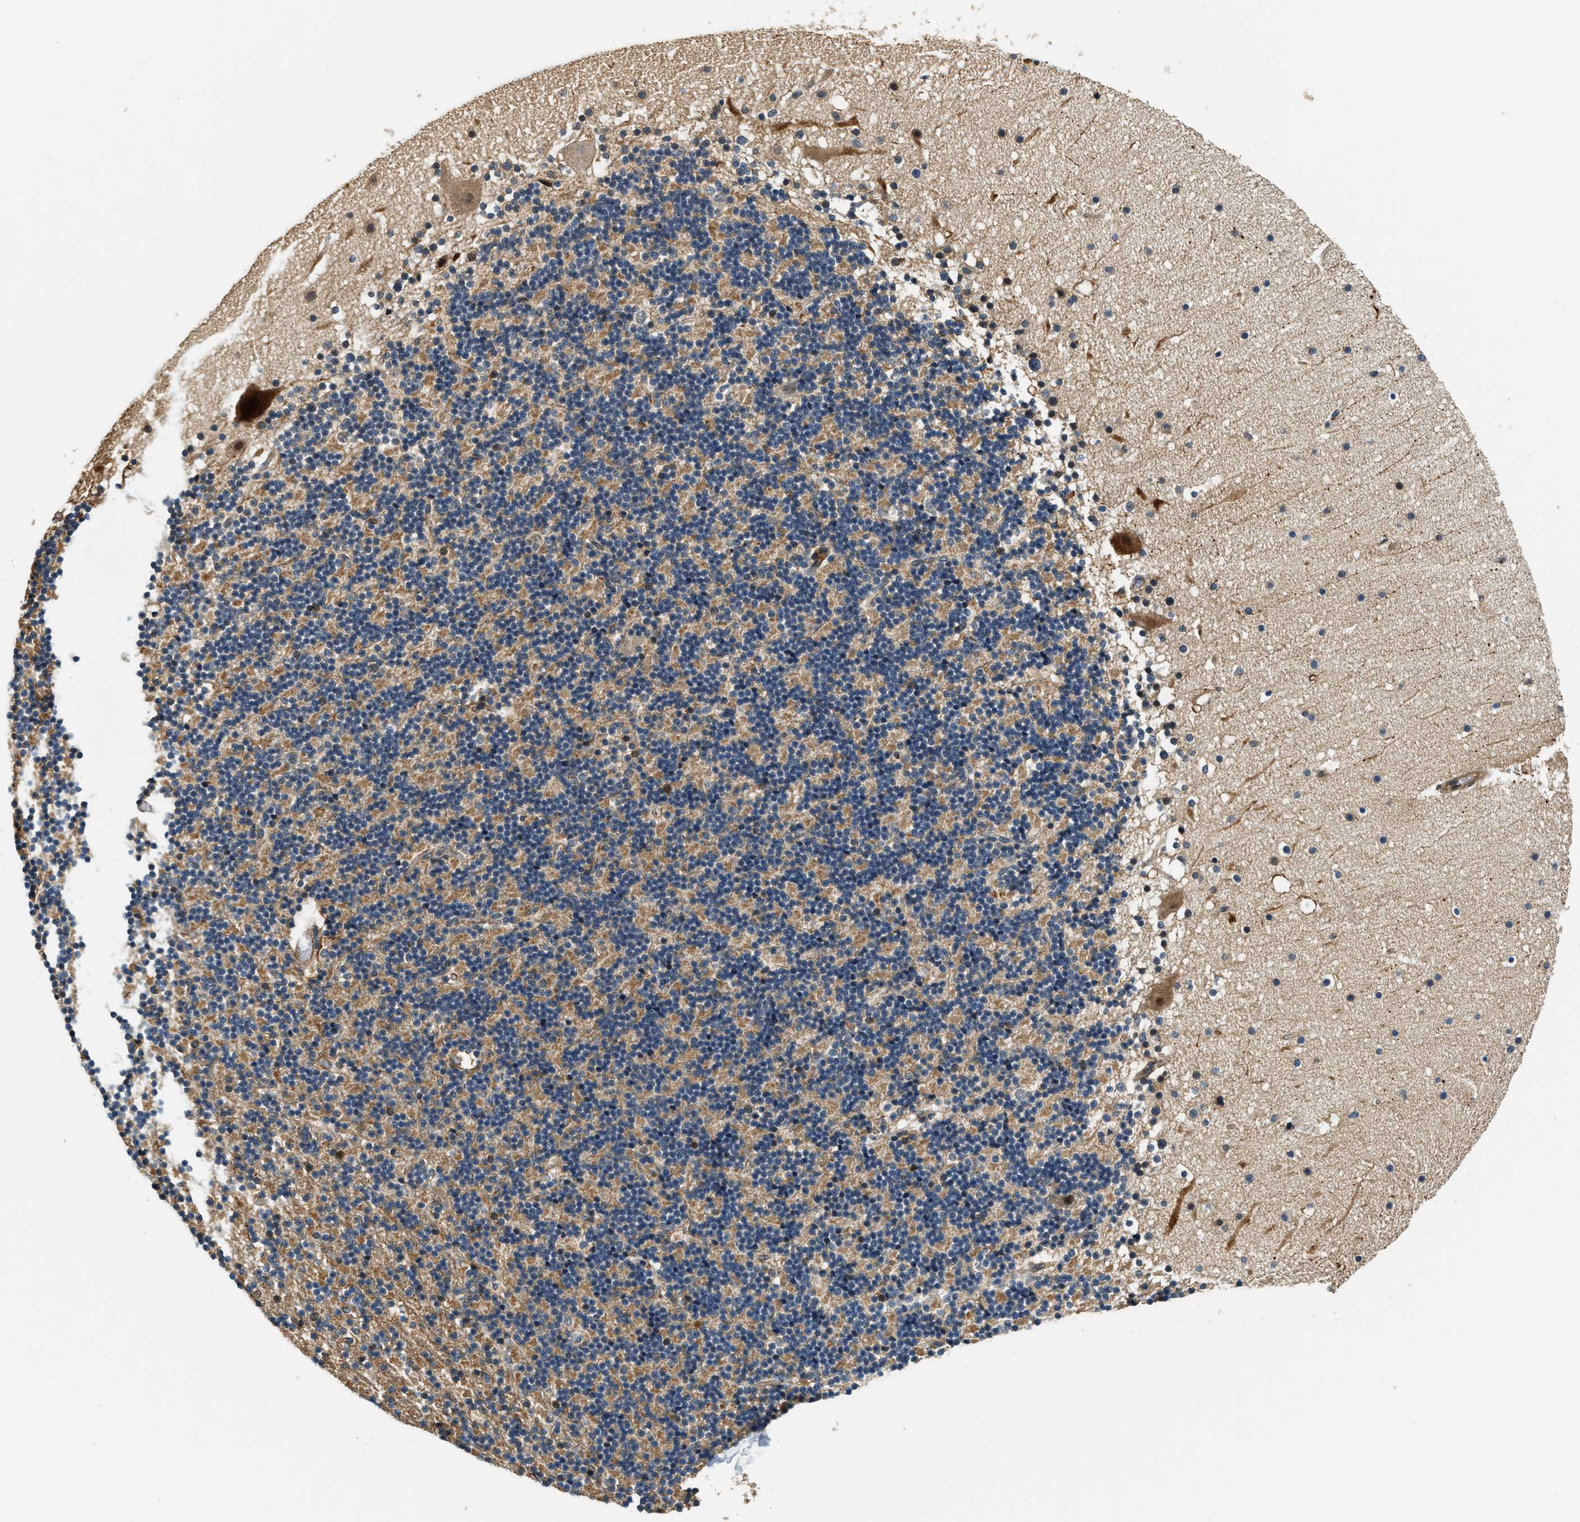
{"staining": {"intensity": "moderate", "quantity": "25%-75%", "location": "cytoplasmic/membranous"}, "tissue": "cerebellum", "cell_type": "Cells in granular layer", "image_type": "normal", "snomed": [{"axis": "morphology", "description": "Normal tissue, NOS"}, {"axis": "topography", "description": "Cerebellum"}], "caption": "Immunohistochemical staining of benign human cerebellum exhibits moderate cytoplasmic/membranous protein positivity in about 25%-75% of cells in granular layer.", "gene": "ALOX12", "patient": {"sex": "male", "age": 57}}